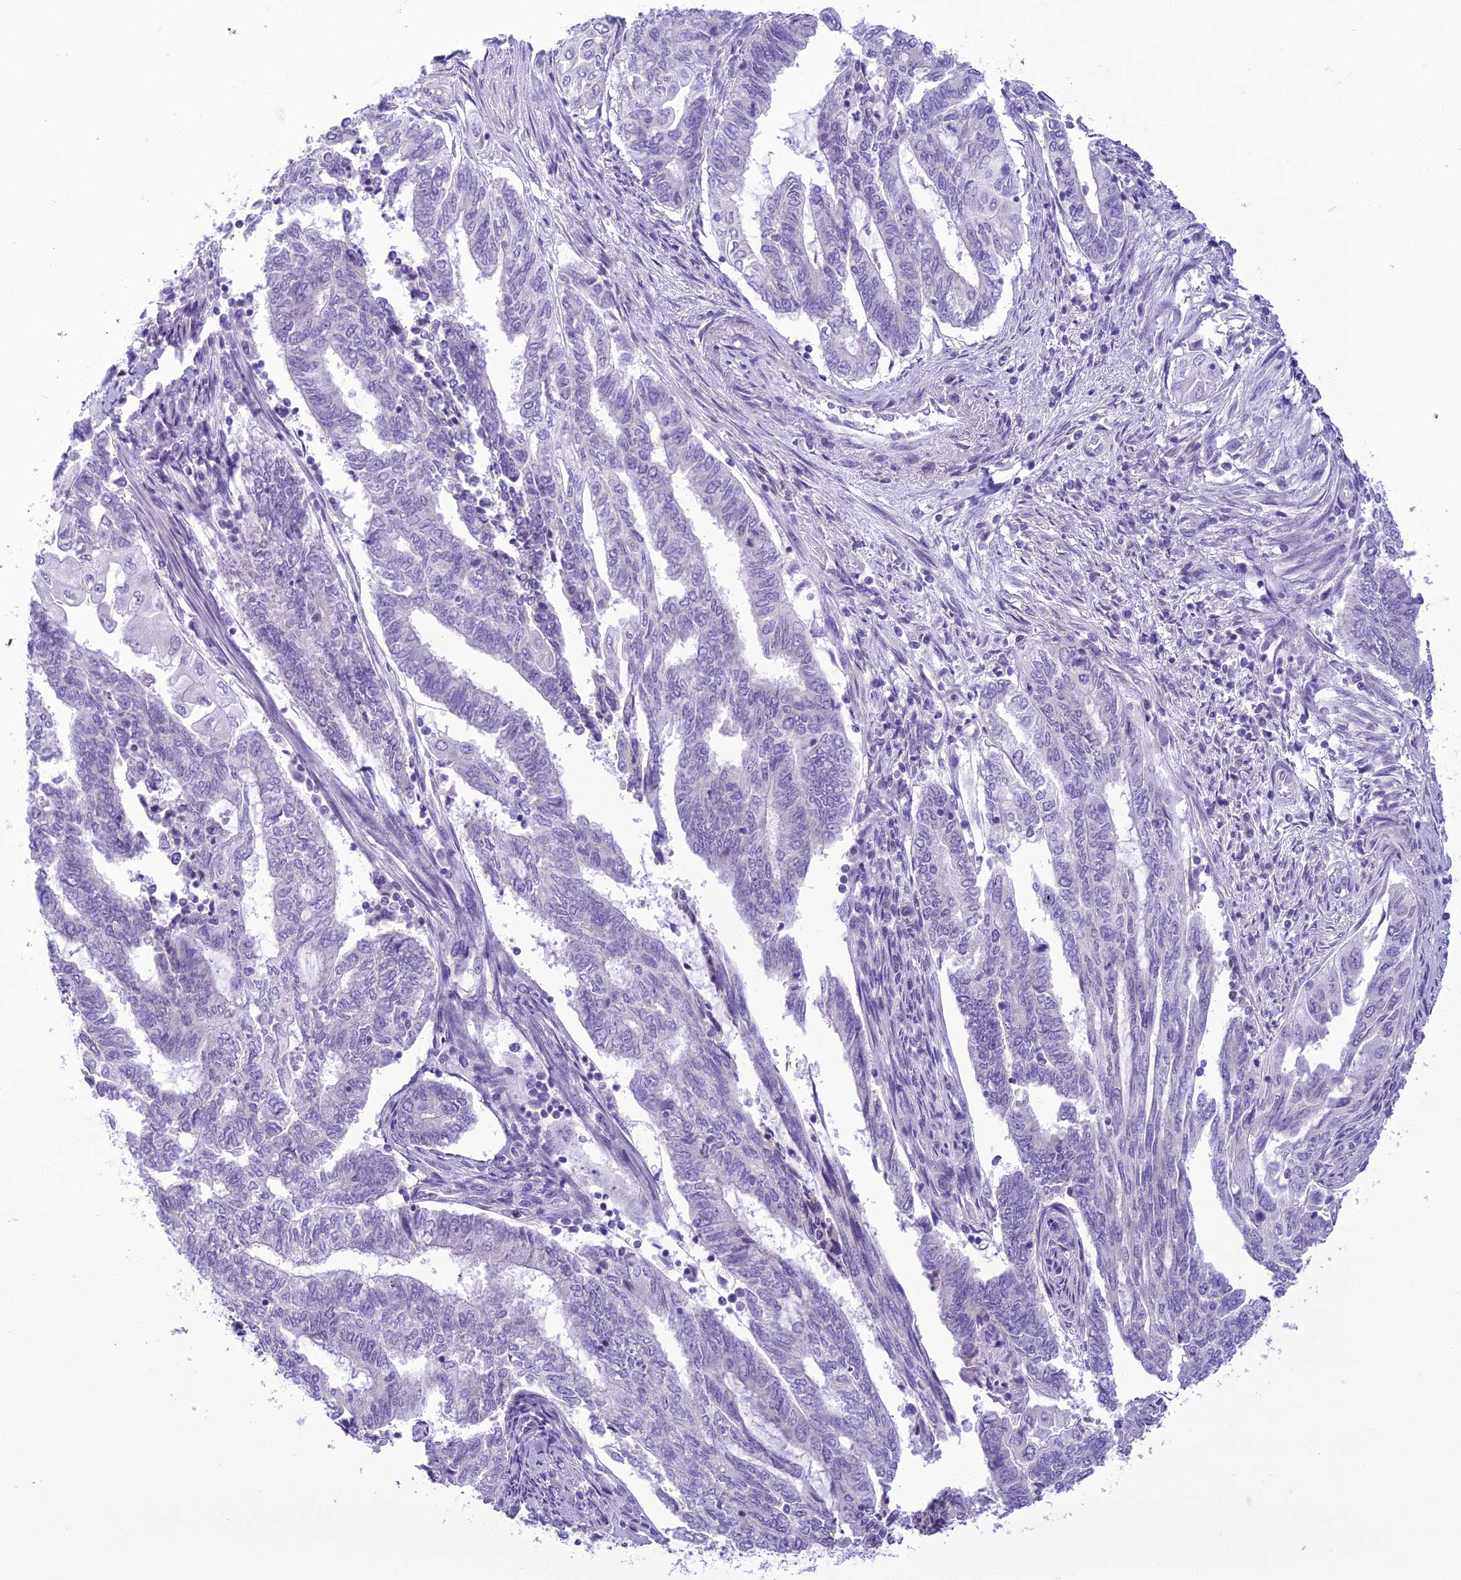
{"staining": {"intensity": "negative", "quantity": "none", "location": "none"}, "tissue": "endometrial cancer", "cell_type": "Tumor cells", "image_type": "cancer", "snomed": [{"axis": "morphology", "description": "Adenocarcinoma, NOS"}, {"axis": "topography", "description": "Uterus"}, {"axis": "topography", "description": "Endometrium"}], "caption": "Immunohistochemical staining of endometrial cancer exhibits no significant staining in tumor cells. (Brightfield microscopy of DAB (3,3'-diaminobenzidine) IHC at high magnification).", "gene": "B9D2", "patient": {"sex": "female", "age": 70}}